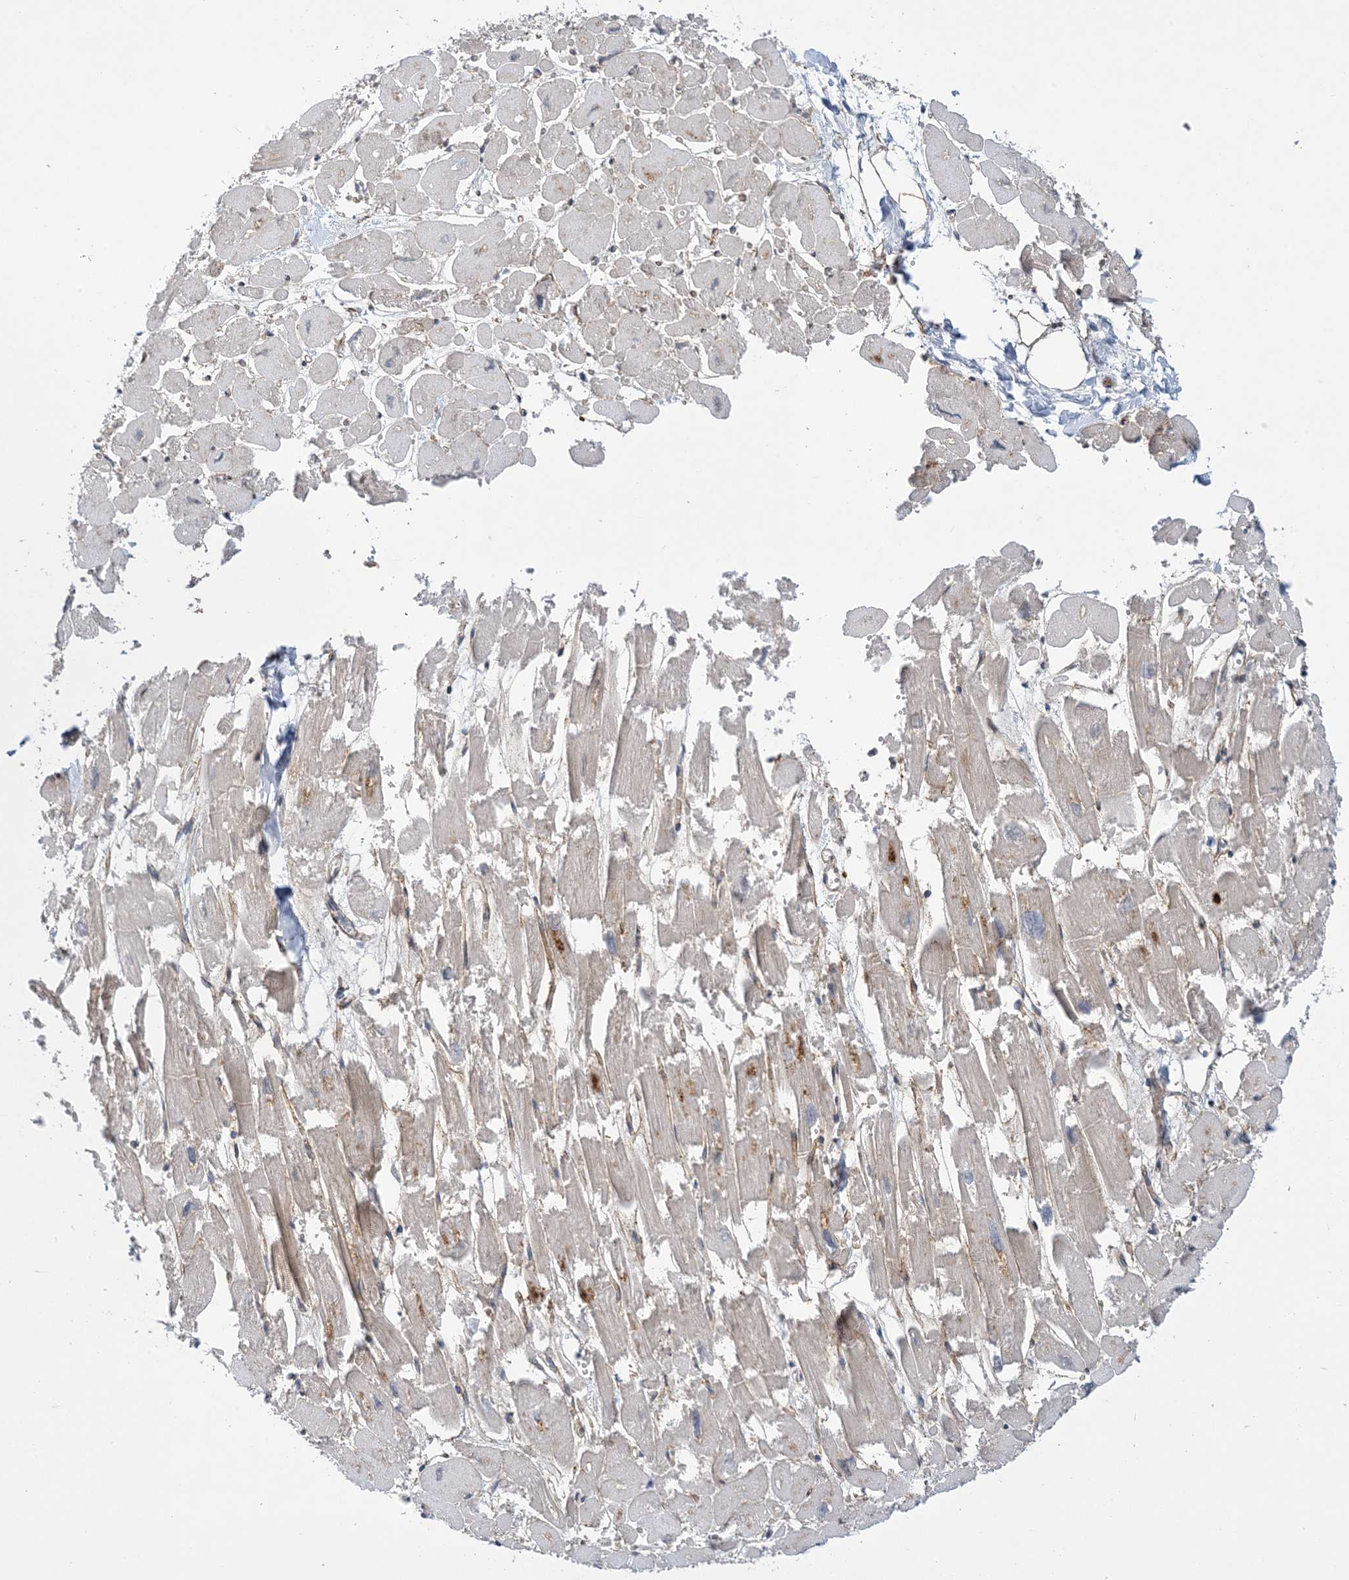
{"staining": {"intensity": "negative", "quantity": "none", "location": "none"}, "tissue": "heart muscle", "cell_type": "Cardiomyocytes", "image_type": "normal", "snomed": [{"axis": "morphology", "description": "Normal tissue, NOS"}, {"axis": "topography", "description": "Heart"}], "caption": "Cardiomyocytes show no significant expression in unremarkable heart muscle. (IHC, brightfield microscopy, high magnification).", "gene": "AK9", "patient": {"sex": "male", "age": 54}}